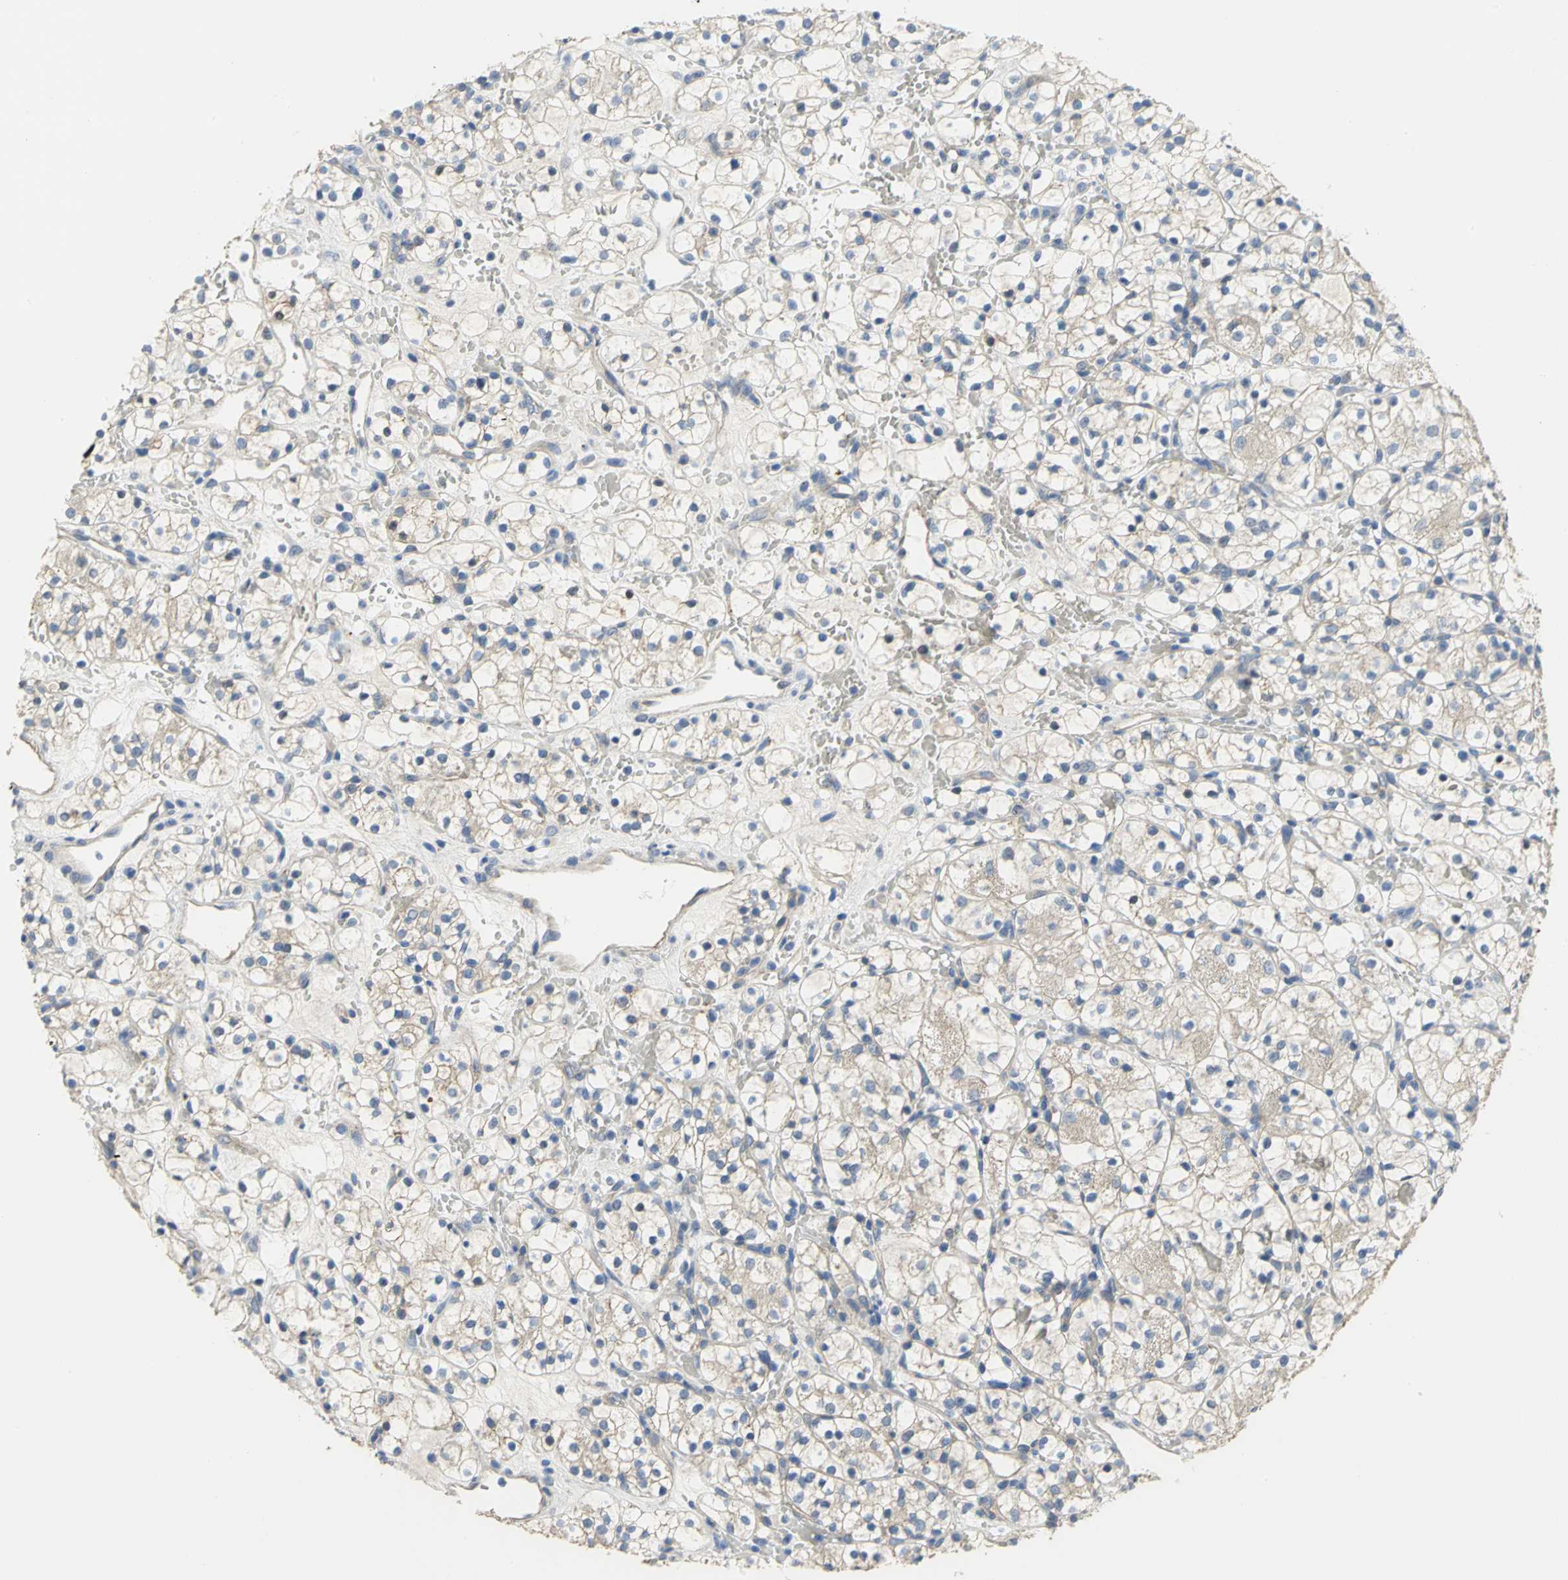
{"staining": {"intensity": "negative", "quantity": "none", "location": "none"}, "tissue": "renal cancer", "cell_type": "Tumor cells", "image_type": "cancer", "snomed": [{"axis": "morphology", "description": "Adenocarcinoma, NOS"}, {"axis": "topography", "description": "Kidney"}], "caption": "A high-resolution histopathology image shows immunohistochemistry staining of adenocarcinoma (renal), which exhibits no significant positivity in tumor cells.", "gene": "HTR1F", "patient": {"sex": "female", "age": 60}}